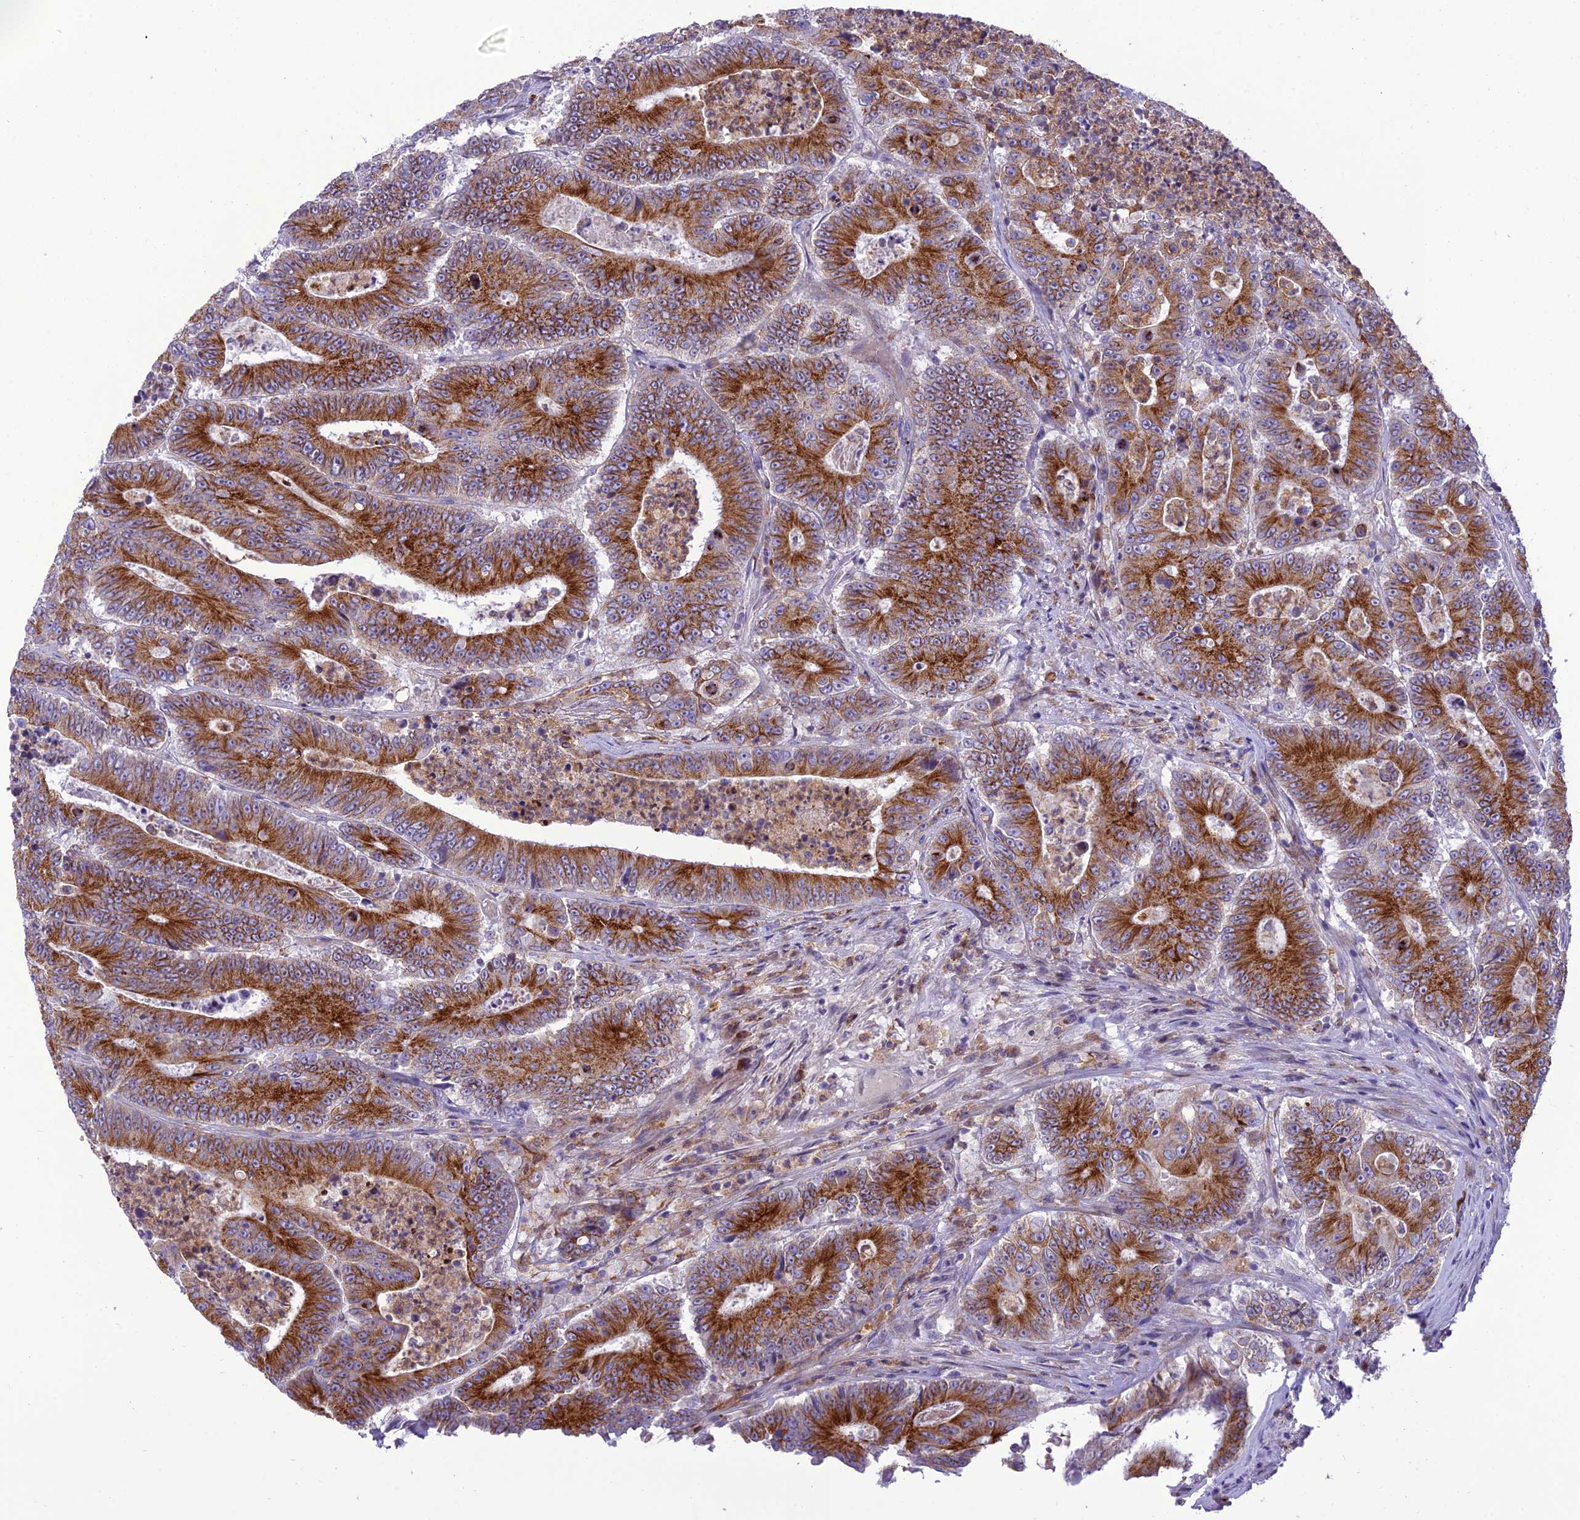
{"staining": {"intensity": "strong", "quantity": ">75%", "location": "cytoplasmic/membranous"}, "tissue": "colorectal cancer", "cell_type": "Tumor cells", "image_type": "cancer", "snomed": [{"axis": "morphology", "description": "Adenocarcinoma, NOS"}, {"axis": "topography", "description": "Colon"}], "caption": "IHC staining of adenocarcinoma (colorectal), which shows high levels of strong cytoplasmic/membranous expression in approximately >75% of tumor cells indicating strong cytoplasmic/membranous protein staining. The staining was performed using DAB (brown) for protein detection and nuclei were counterstained in hematoxylin (blue).", "gene": "JMY", "patient": {"sex": "male", "age": 83}}